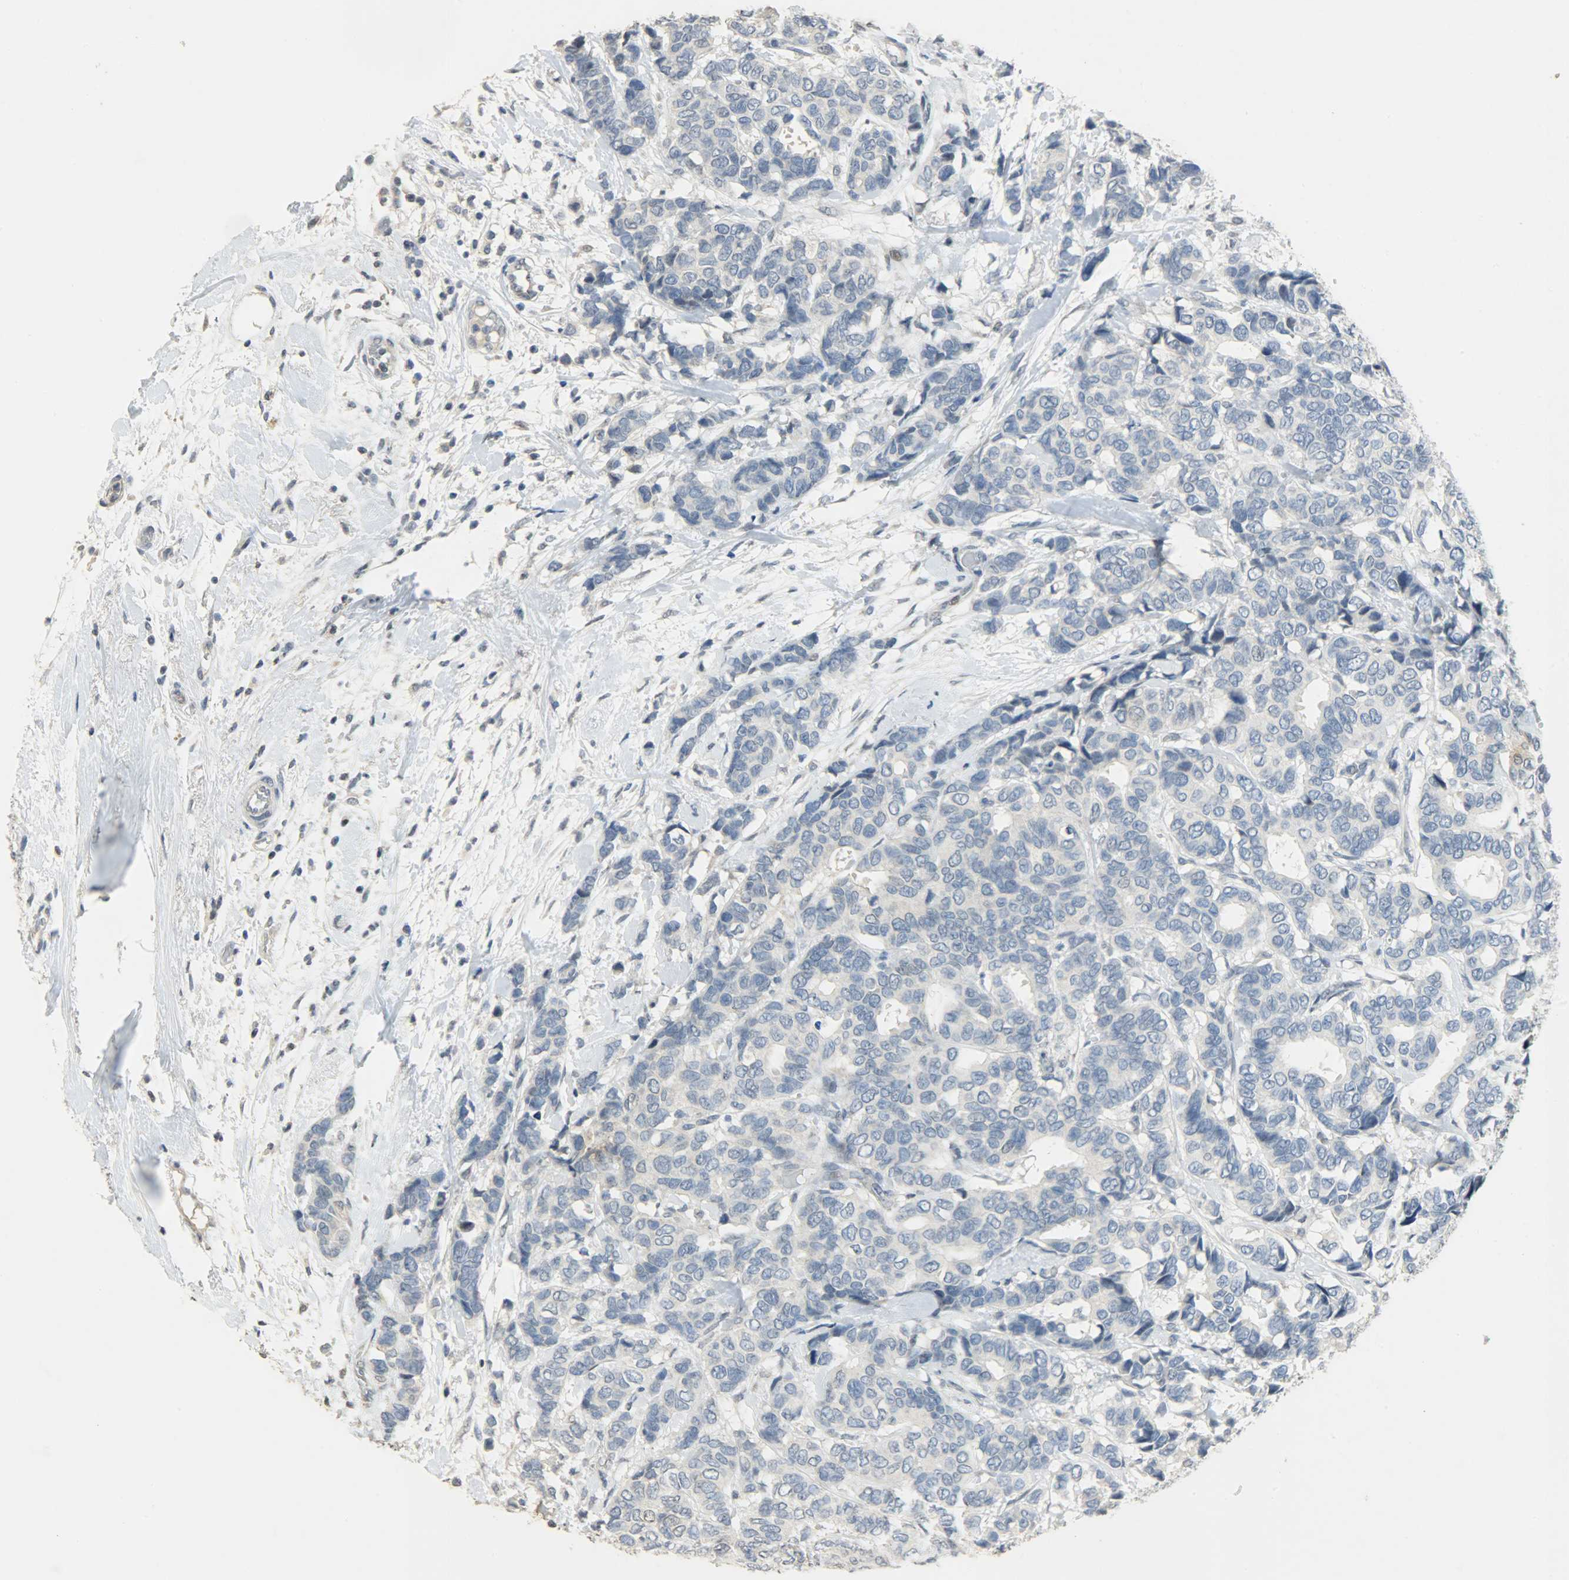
{"staining": {"intensity": "negative", "quantity": "none", "location": "none"}, "tissue": "breast cancer", "cell_type": "Tumor cells", "image_type": "cancer", "snomed": [{"axis": "morphology", "description": "Duct carcinoma"}, {"axis": "topography", "description": "Breast"}], "caption": "This micrograph is of infiltrating ductal carcinoma (breast) stained with IHC to label a protein in brown with the nuclei are counter-stained blue. There is no expression in tumor cells.", "gene": "DNAJB6", "patient": {"sex": "female", "age": 87}}